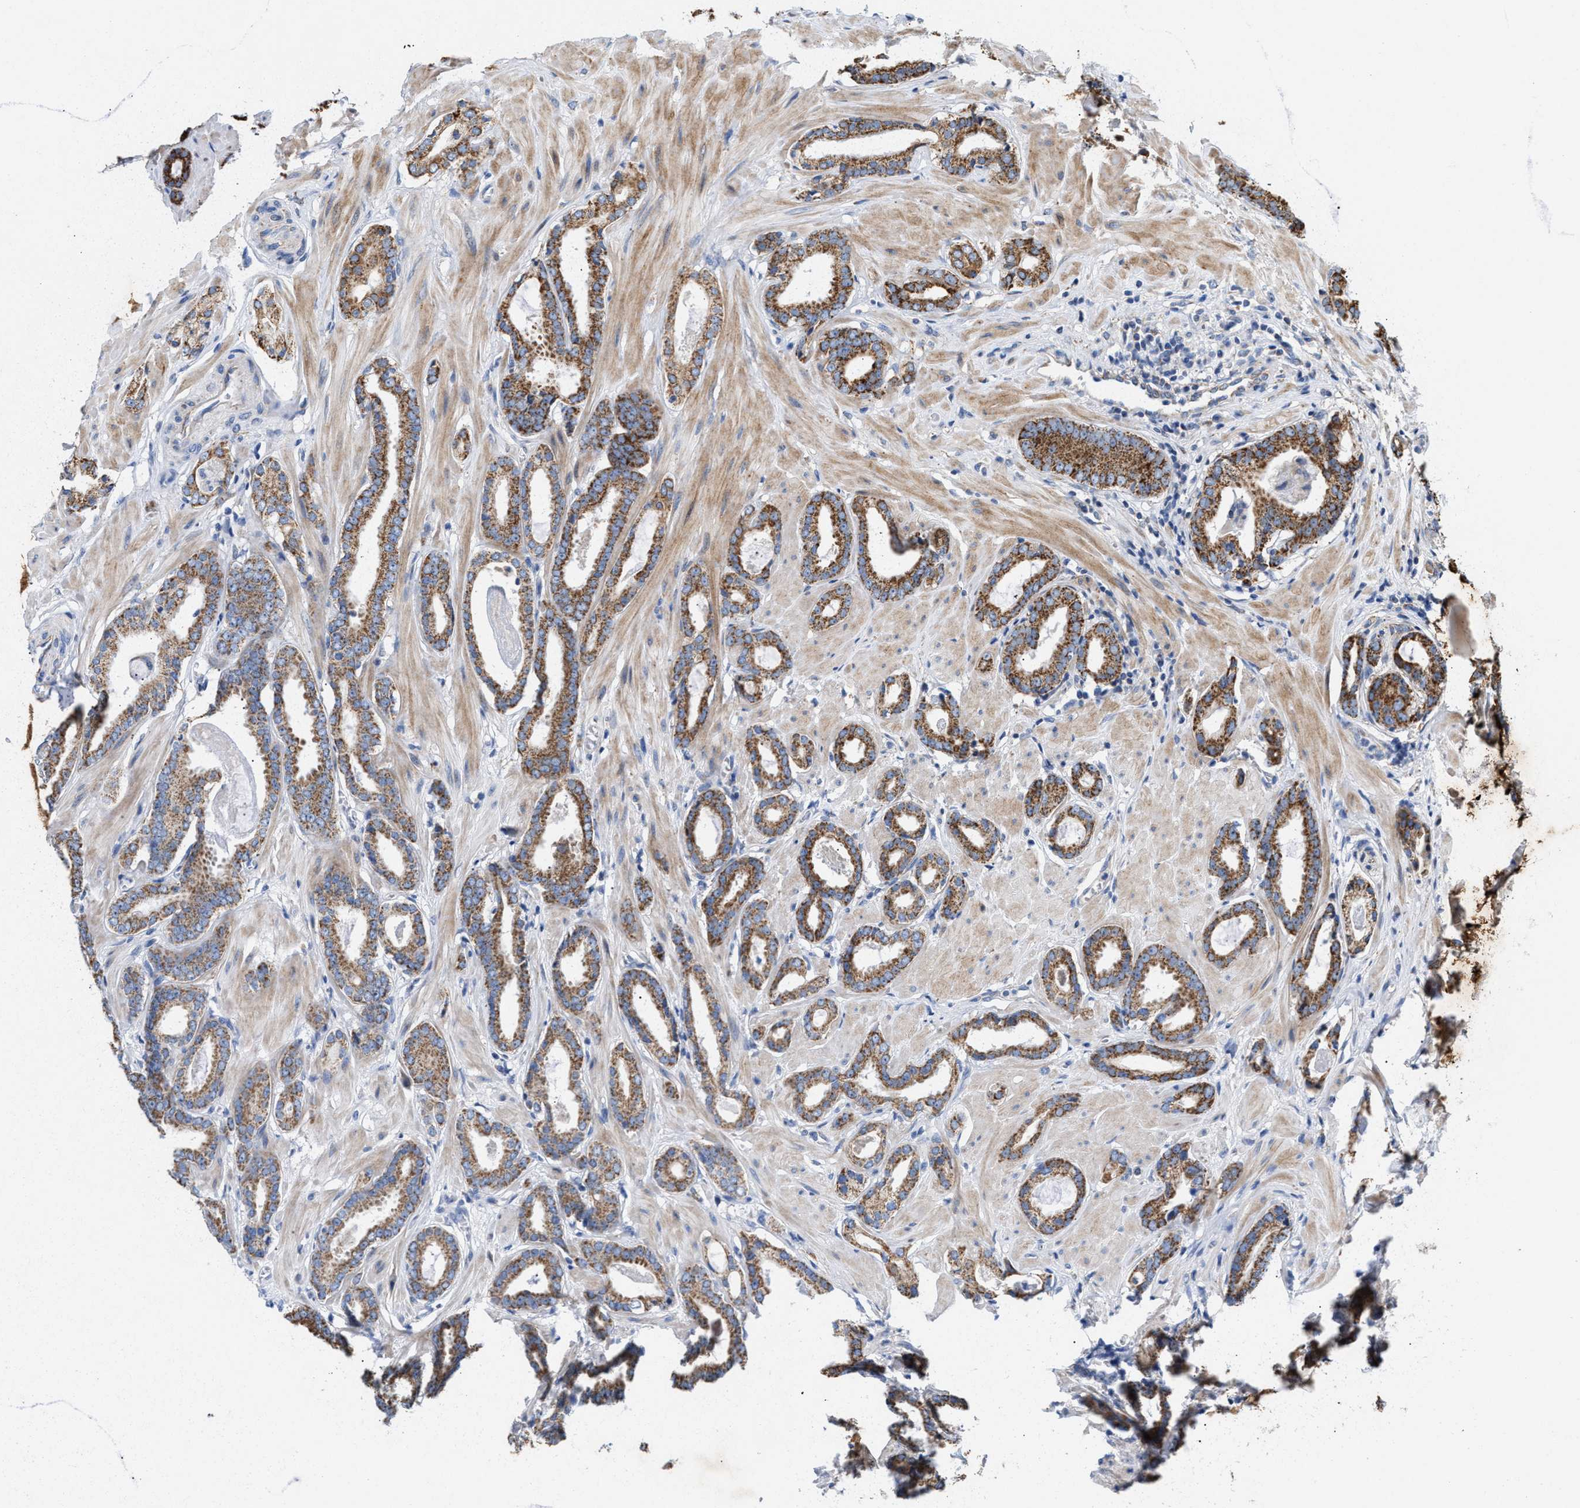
{"staining": {"intensity": "moderate", "quantity": ">75%", "location": "cytoplasmic/membranous"}, "tissue": "prostate cancer", "cell_type": "Tumor cells", "image_type": "cancer", "snomed": [{"axis": "morphology", "description": "Adenocarcinoma, Low grade"}, {"axis": "topography", "description": "Prostate"}], "caption": "This histopathology image displays immunohistochemistry (IHC) staining of prostate adenocarcinoma (low-grade), with medium moderate cytoplasmic/membranous positivity in about >75% of tumor cells.", "gene": "JAG1", "patient": {"sex": "male", "age": 53}}